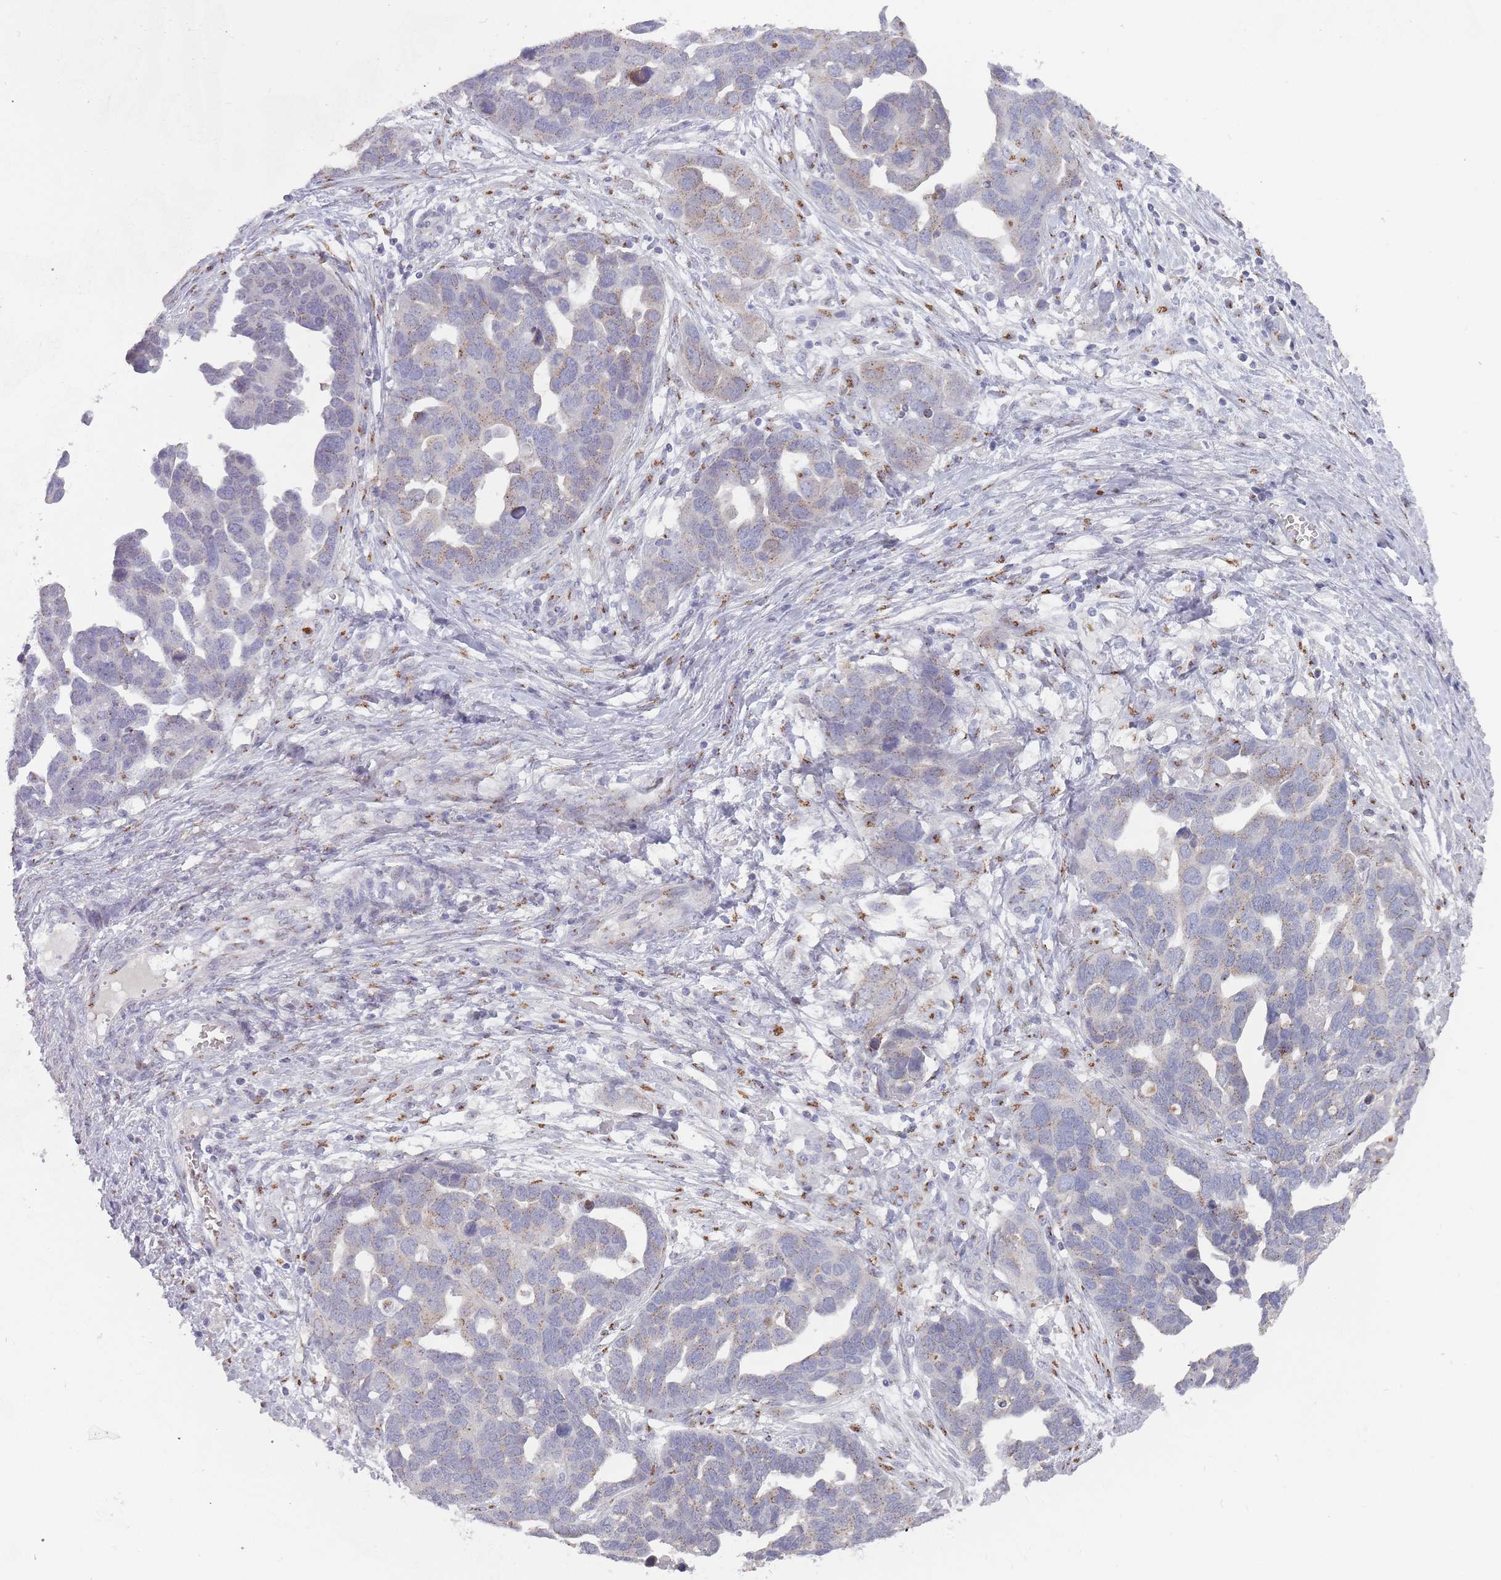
{"staining": {"intensity": "moderate", "quantity": "25%-75%", "location": "cytoplasmic/membranous"}, "tissue": "ovarian cancer", "cell_type": "Tumor cells", "image_type": "cancer", "snomed": [{"axis": "morphology", "description": "Cystadenocarcinoma, serous, NOS"}, {"axis": "topography", "description": "Ovary"}], "caption": "DAB immunohistochemical staining of serous cystadenocarcinoma (ovarian) reveals moderate cytoplasmic/membranous protein positivity in about 25%-75% of tumor cells.", "gene": "MAN1B1", "patient": {"sex": "female", "age": 54}}